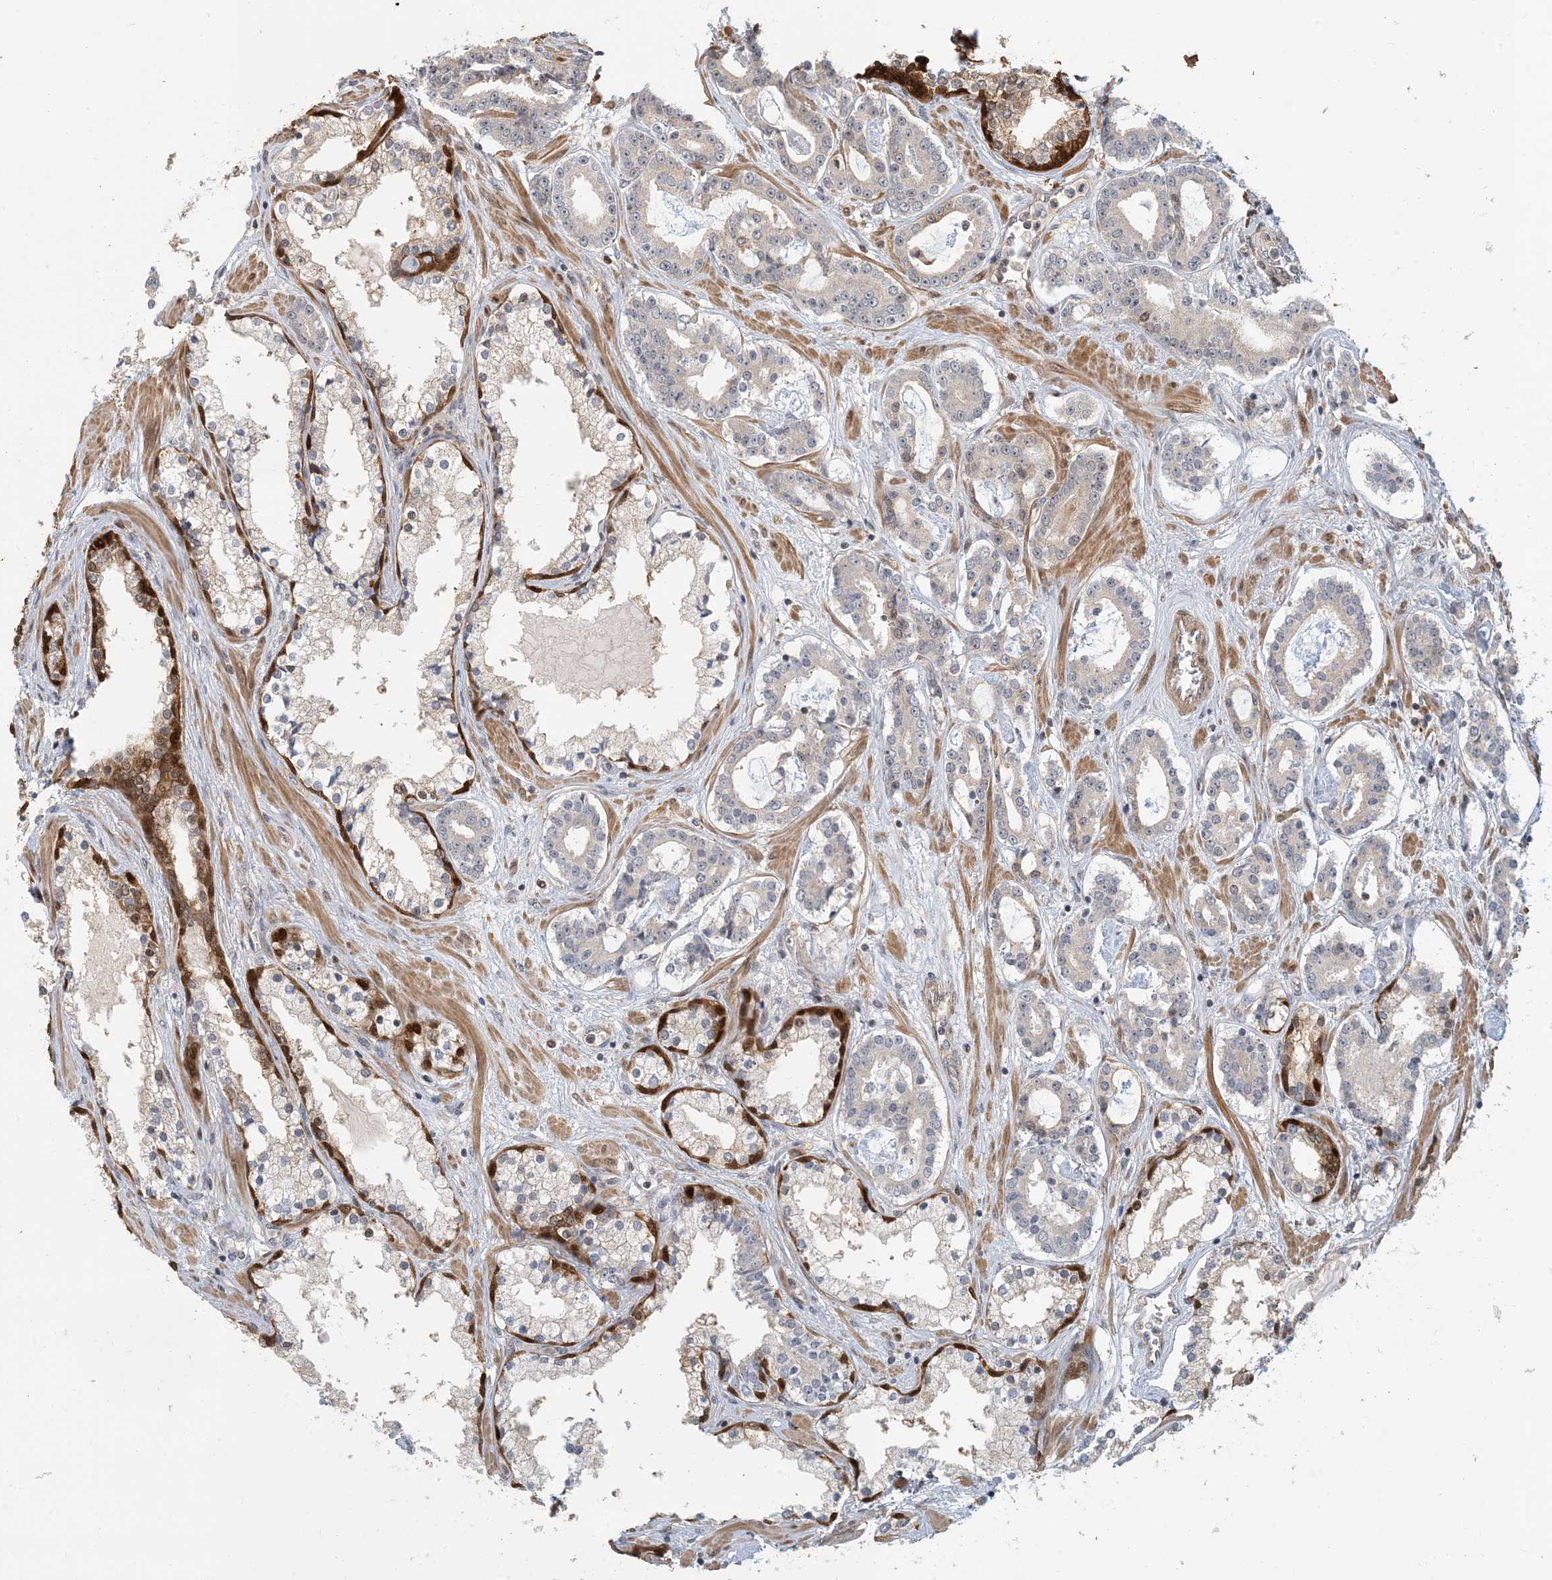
{"staining": {"intensity": "negative", "quantity": "none", "location": "none"}, "tissue": "prostate cancer", "cell_type": "Tumor cells", "image_type": "cancer", "snomed": [{"axis": "morphology", "description": "Adenocarcinoma, High grade"}, {"axis": "topography", "description": "Prostate"}], "caption": "The IHC histopathology image has no significant staining in tumor cells of prostate adenocarcinoma (high-grade) tissue.", "gene": "MAPKBP1", "patient": {"sex": "male", "age": 58}}